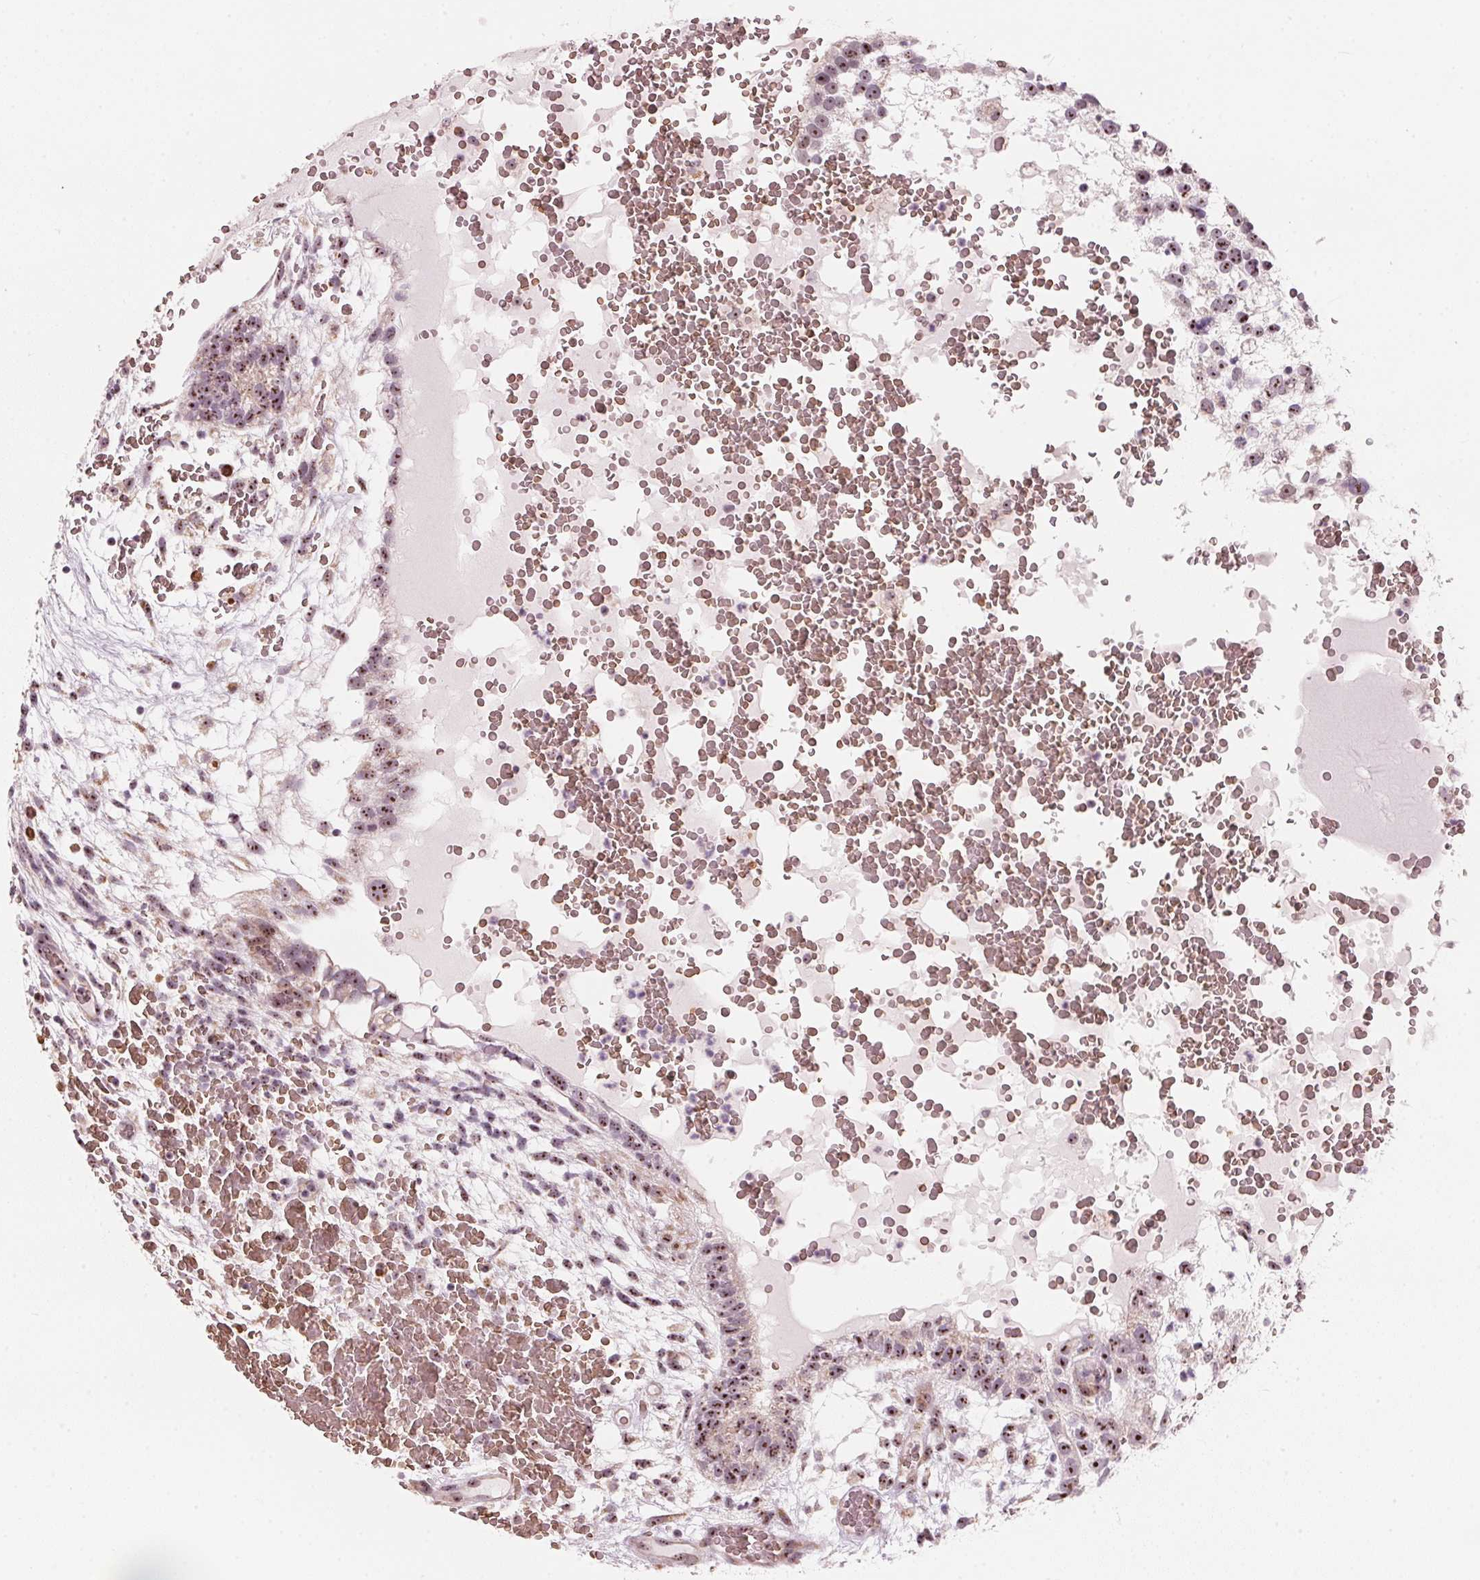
{"staining": {"intensity": "moderate", "quantity": ">75%", "location": "nuclear"}, "tissue": "testis cancer", "cell_type": "Tumor cells", "image_type": "cancer", "snomed": [{"axis": "morphology", "description": "Normal tissue, NOS"}, {"axis": "morphology", "description": "Carcinoma, Embryonal, NOS"}, {"axis": "topography", "description": "Testis"}], "caption": "Immunohistochemistry (DAB (3,3'-diaminobenzidine)) staining of human testis cancer demonstrates moderate nuclear protein expression in about >75% of tumor cells.", "gene": "DNTTIP2", "patient": {"sex": "male", "age": 32}}